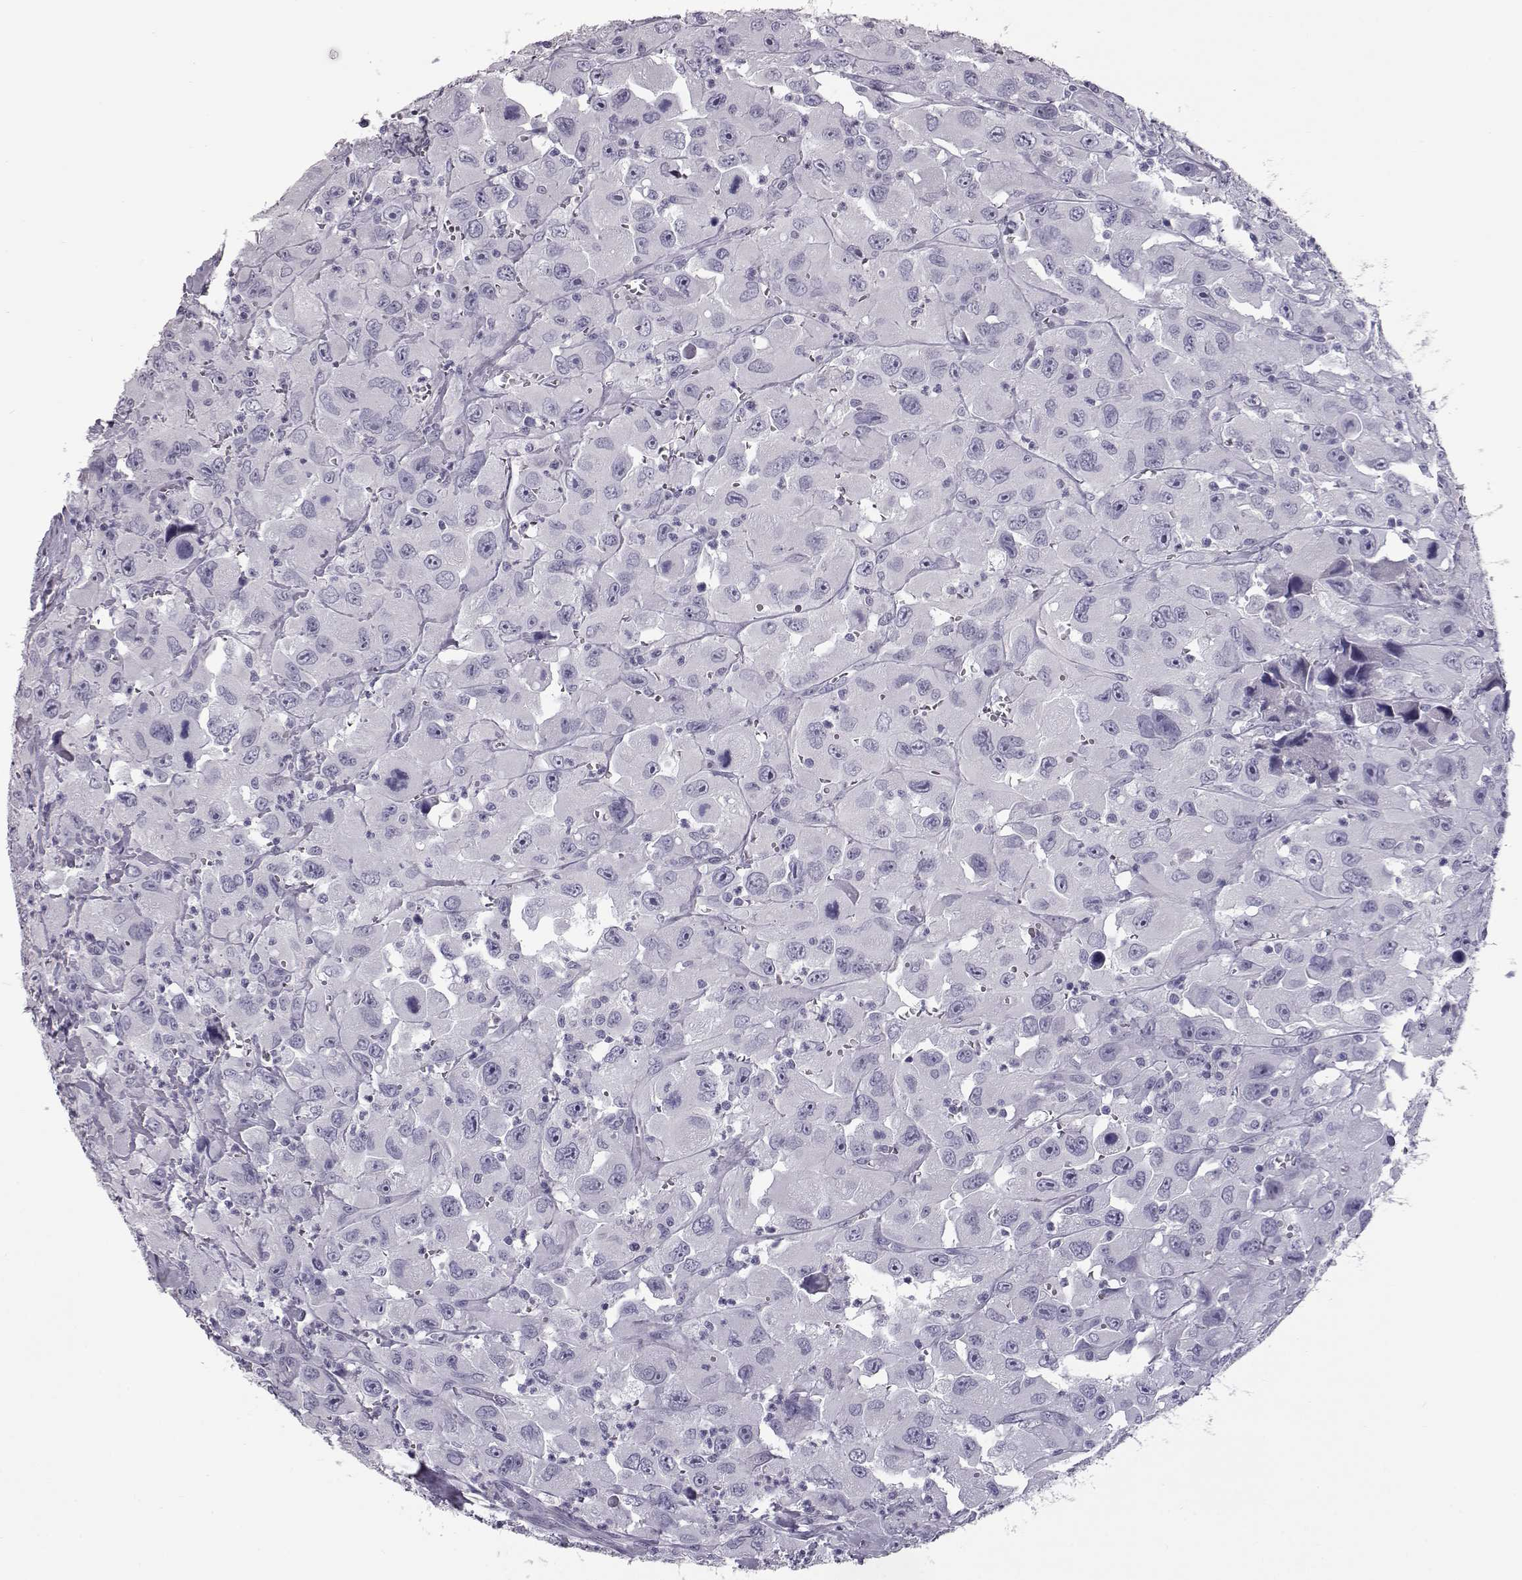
{"staining": {"intensity": "negative", "quantity": "none", "location": "none"}, "tissue": "head and neck cancer", "cell_type": "Tumor cells", "image_type": "cancer", "snomed": [{"axis": "morphology", "description": "Squamous cell carcinoma, NOS"}, {"axis": "morphology", "description": "Squamous cell carcinoma, metastatic, NOS"}, {"axis": "topography", "description": "Oral tissue"}, {"axis": "topography", "description": "Head-Neck"}], "caption": "Immunohistochemistry (IHC) histopathology image of squamous cell carcinoma (head and neck) stained for a protein (brown), which reveals no staining in tumor cells.", "gene": "CCL19", "patient": {"sex": "female", "age": 85}}